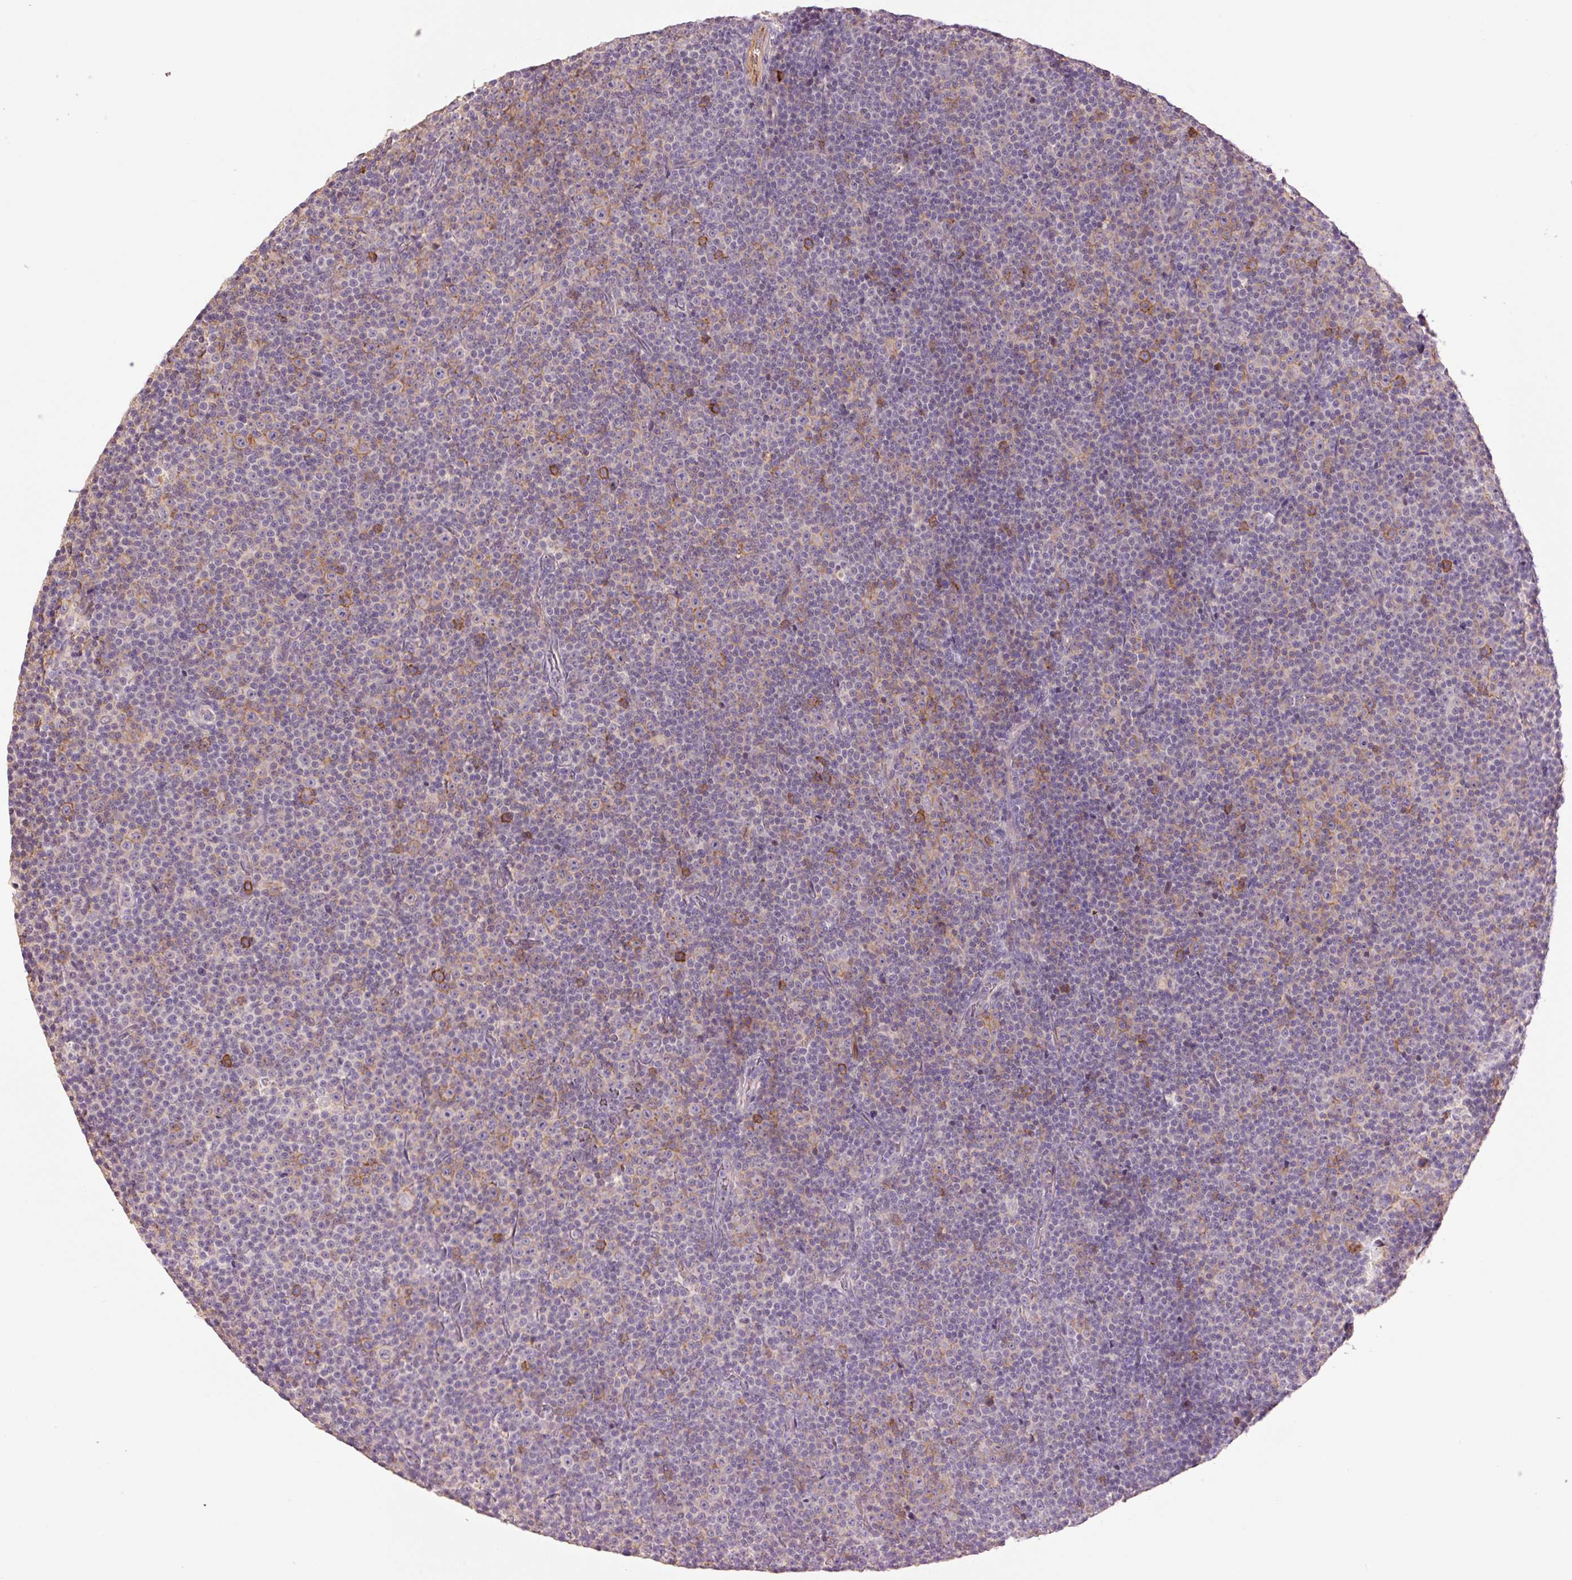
{"staining": {"intensity": "moderate", "quantity": "<25%", "location": "cytoplasmic/membranous"}, "tissue": "lymphoma", "cell_type": "Tumor cells", "image_type": "cancer", "snomed": [{"axis": "morphology", "description": "Malignant lymphoma, non-Hodgkin's type, Low grade"}, {"axis": "topography", "description": "Lymph node"}], "caption": "Moderate cytoplasmic/membranous protein staining is present in about <25% of tumor cells in lymphoma. The staining was performed using DAB (3,3'-diaminobenzidine) to visualize the protein expression in brown, while the nuclei were stained in blue with hematoxylin (Magnification: 20x).", "gene": "SLC1A4", "patient": {"sex": "female", "age": 67}}